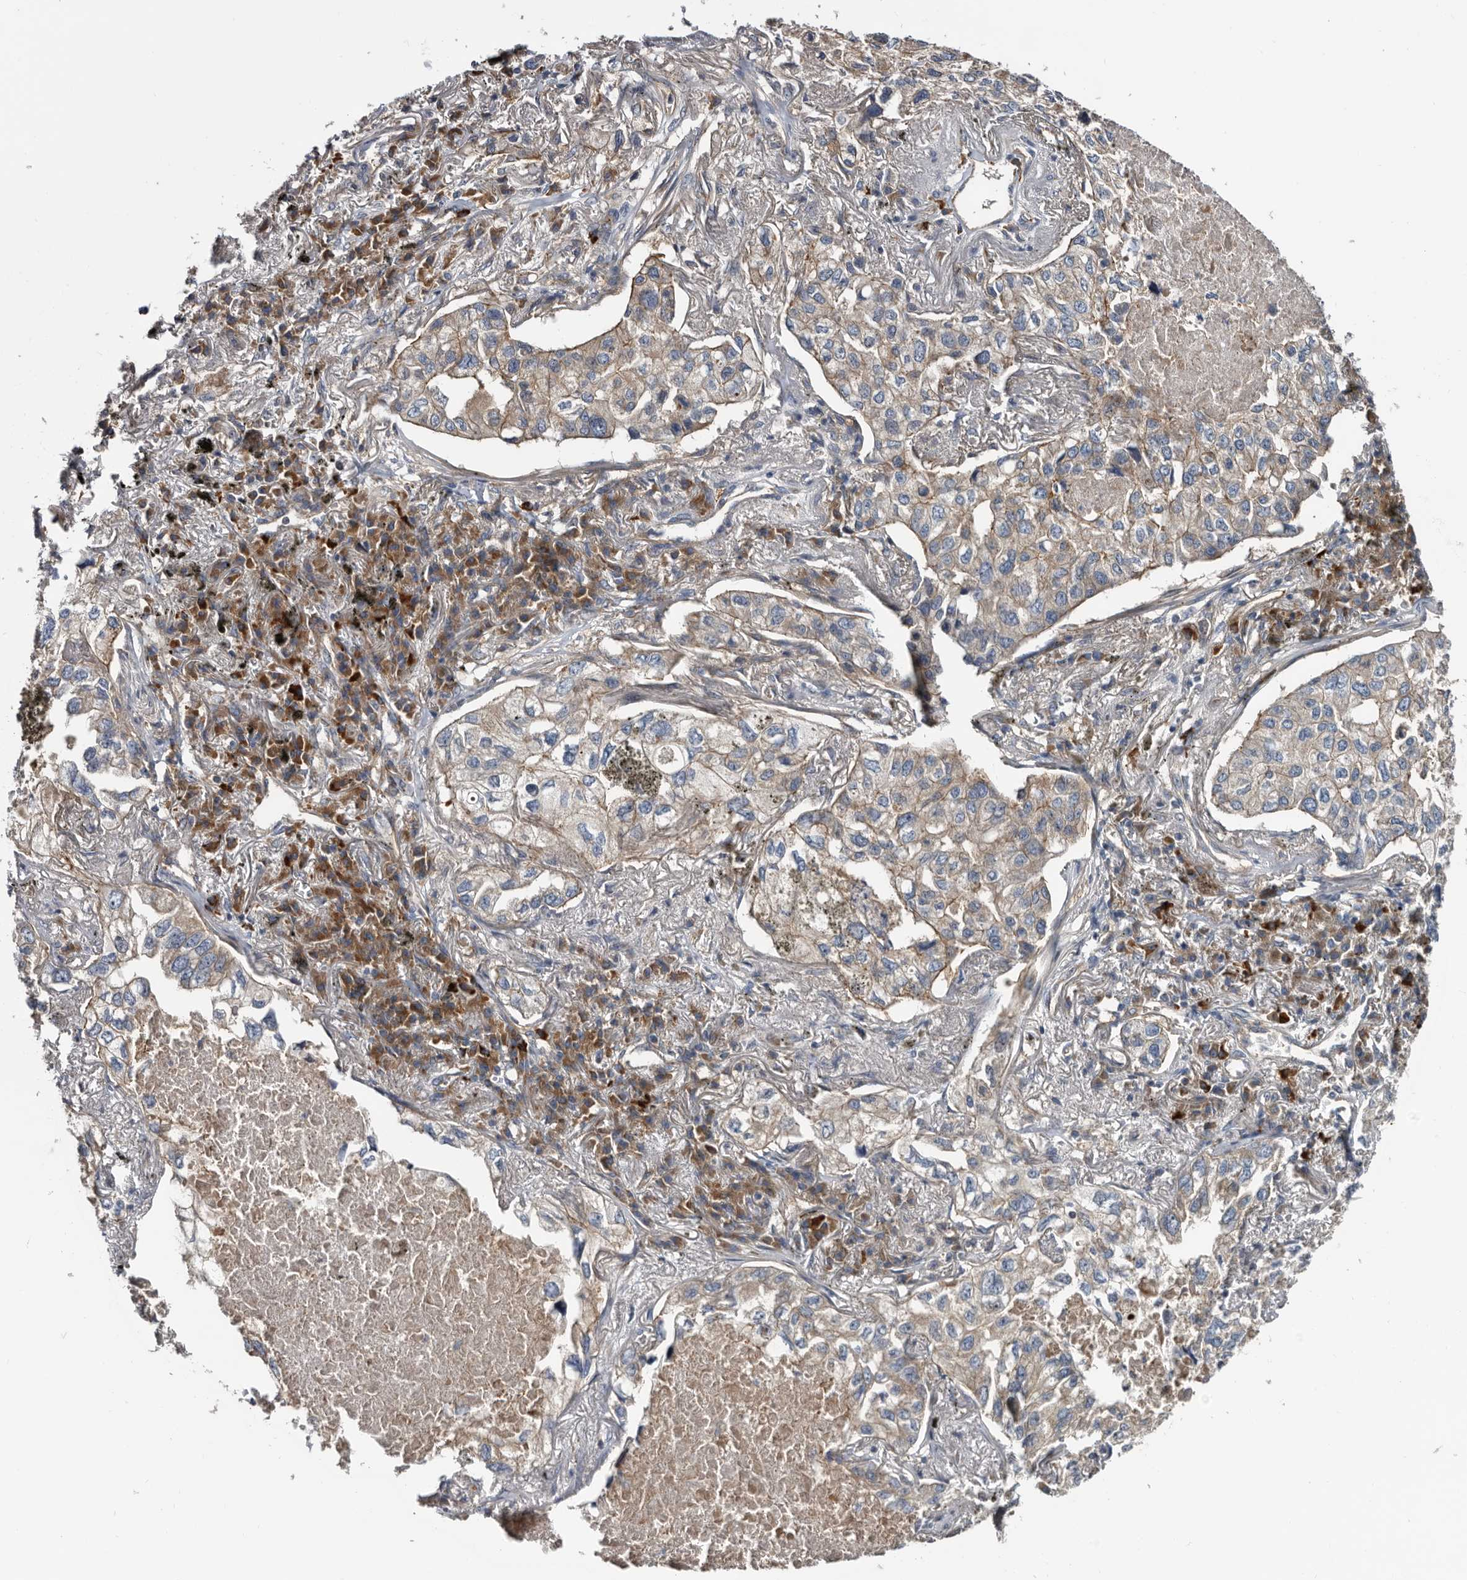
{"staining": {"intensity": "moderate", "quantity": "25%-75%", "location": "cytoplasmic/membranous"}, "tissue": "lung cancer", "cell_type": "Tumor cells", "image_type": "cancer", "snomed": [{"axis": "morphology", "description": "Adenocarcinoma, NOS"}, {"axis": "topography", "description": "Lung"}], "caption": "Adenocarcinoma (lung) tissue displays moderate cytoplasmic/membranous staining in about 25%-75% of tumor cells, visualized by immunohistochemistry.", "gene": "TSPAN17", "patient": {"sex": "male", "age": 65}}